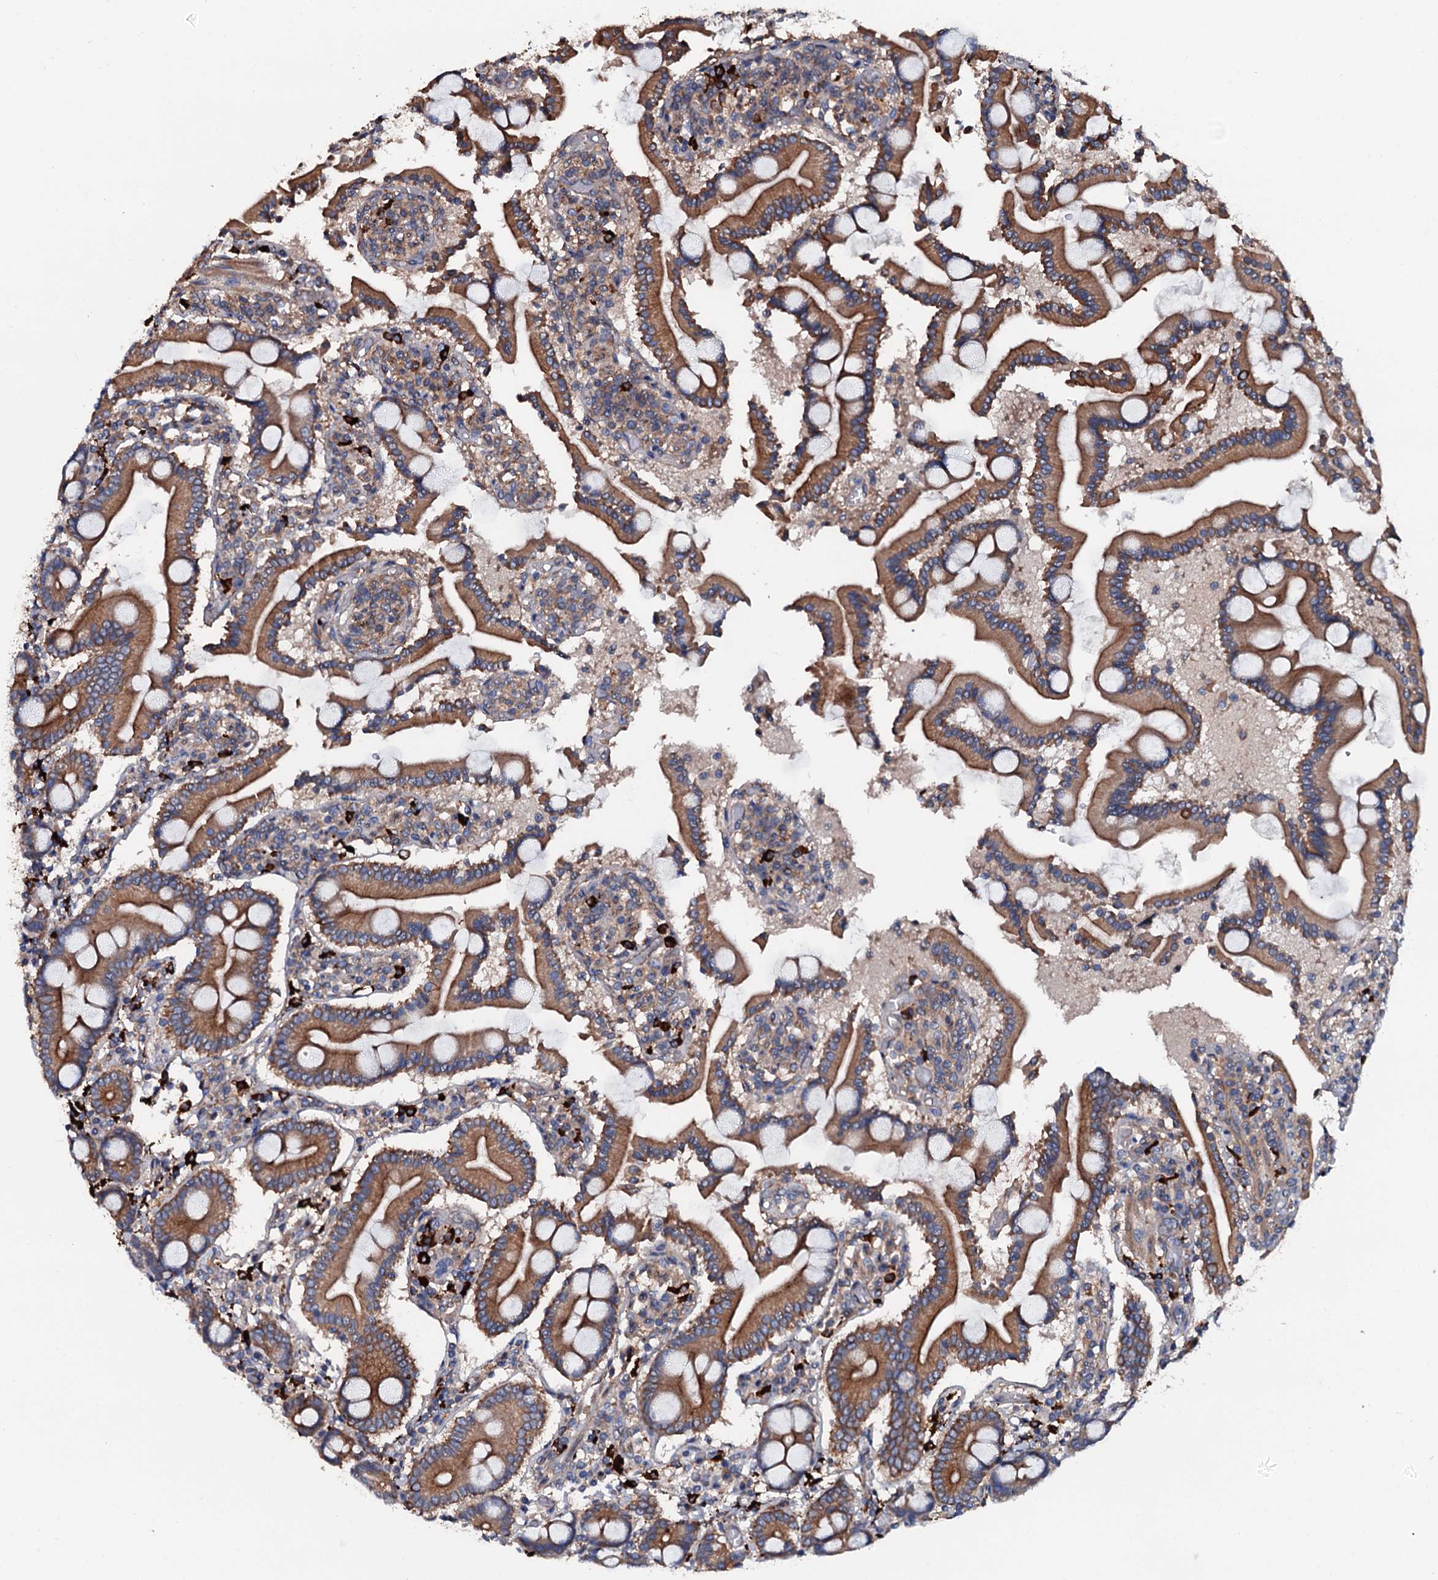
{"staining": {"intensity": "strong", "quantity": ">75%", "location": "cytoplasmic/membranous"}, "tissue": "duodenum", "cell_type": "Glandular cells", "image_type": "normal", "snomed": [{"axis": "morphology", "description": "Normal tissue, NOS"}, {"axis": "topography", "description": "Duodenum"}], "caption": "Immunohistochemistry of normal human duodenum exhibits high levels of strong cytoplasmic/membranous positivity in approximately >75% of glandular cells.", "gene": "NEK1", "patient": {"sex": "male", "age": 55}}